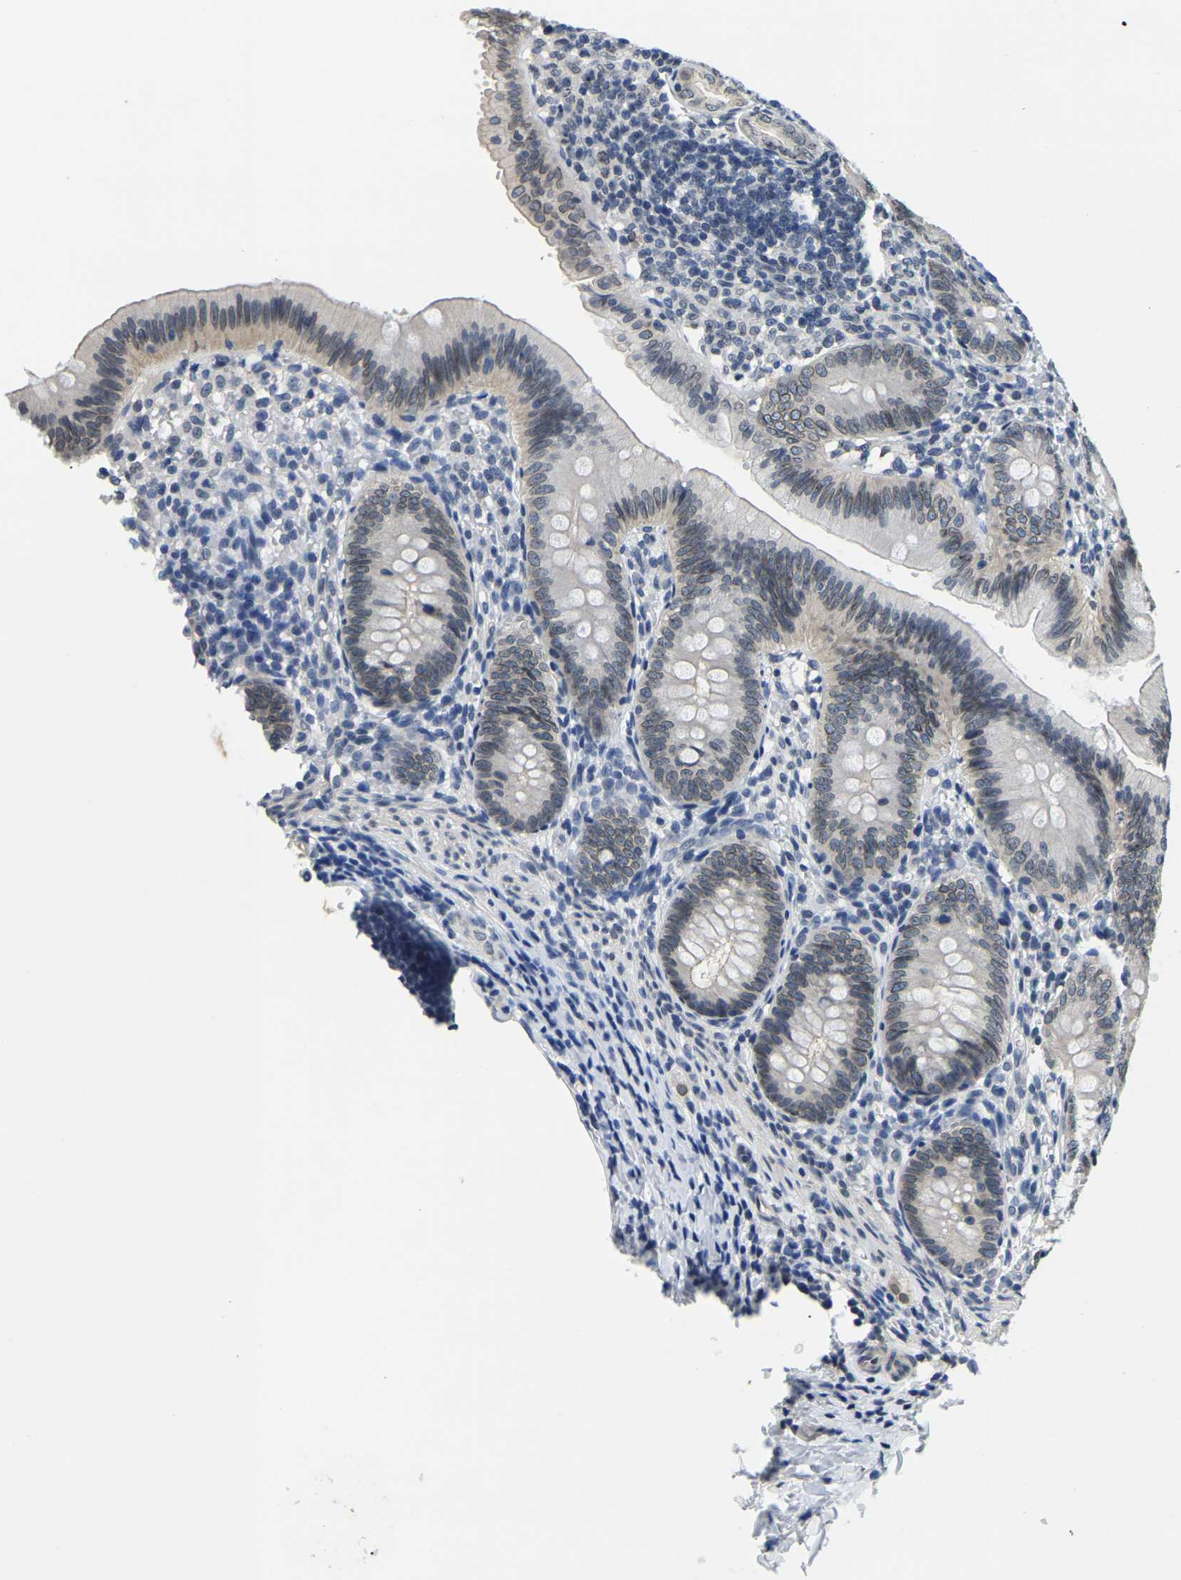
{"staining": {"intensity": "weak", "quantity": ">75%", "location": "cytoplasmic/membranous,nuclear"}, "tissue": "appendix", "cell_type": "Glandular cells", "image_type": "normal", "snomed": [{"axis": "morphology", "description": "Normal tissue, NOS"}, {"axis": "topography", "description": "Appendix"}], "caption": "Protein expression analysis of benign human appendix reveals weak cytoplasmic/membranous,nuclear staining in about >75% of glandular cells. (DAB IHC, brown staining for protein, blue staining for nuclei).", "gene": "RANBP2", "patient": {"sex": "male", "age": 1}}